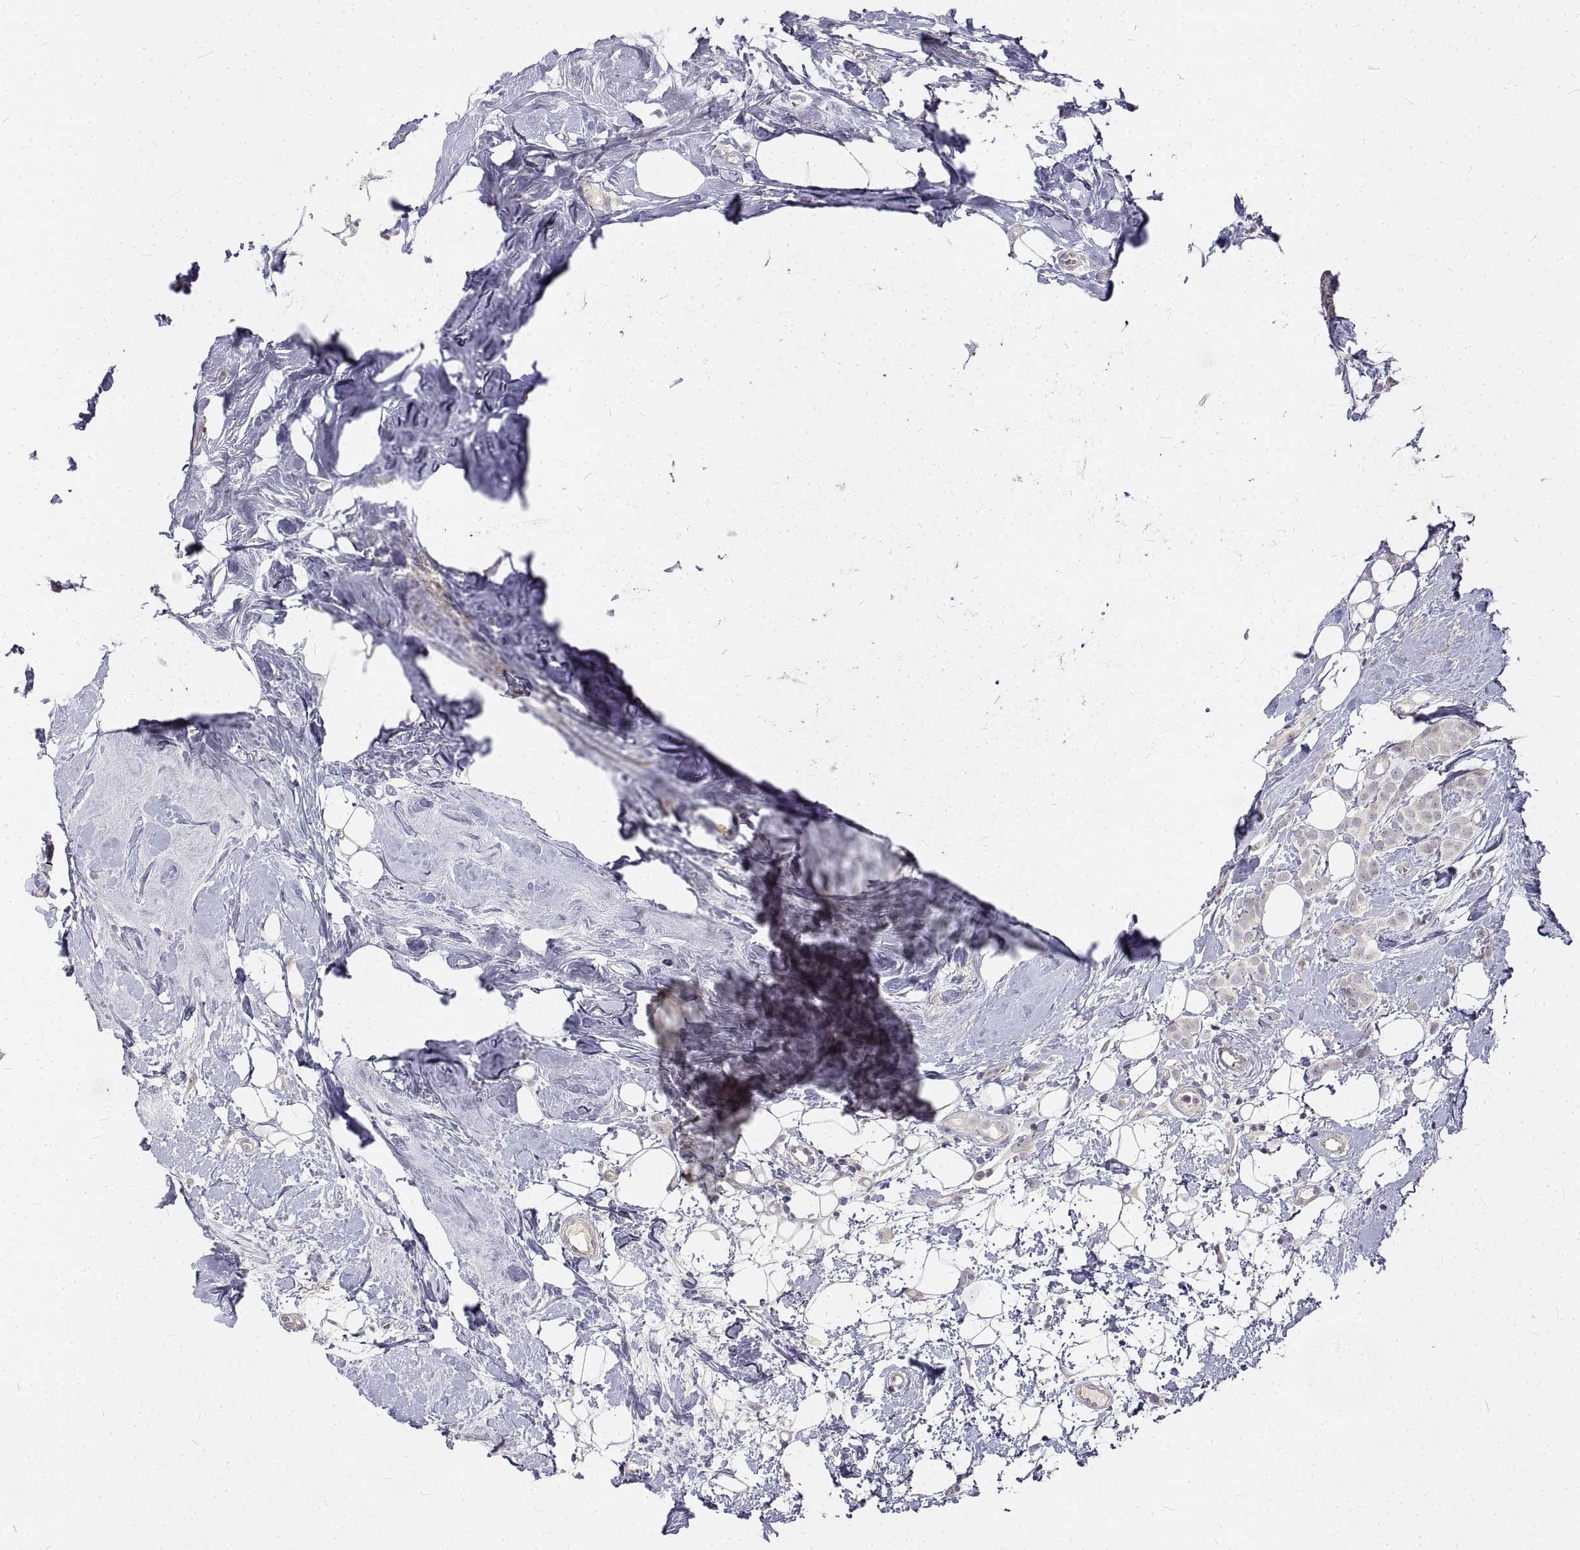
{"staining": {"intensity": "negative", "quantity": "none", "location": "none"}, "tissue": "breast cancer", "cell_type": "Tumor cells", "image_type": "cancer", "snomed": [{"axis": "morphology", "description": "Lobular carcinoma"}, {"axis": "topography", "description": "Breast"}], "caption": "Immunohistochemistry (IHC) histopathology image of human breast cancer stained for a protein (brown), which demonstrates no expression in tumor cells.", "gene": "ANO2", "patient": {"sex": "female", "age": 49}}